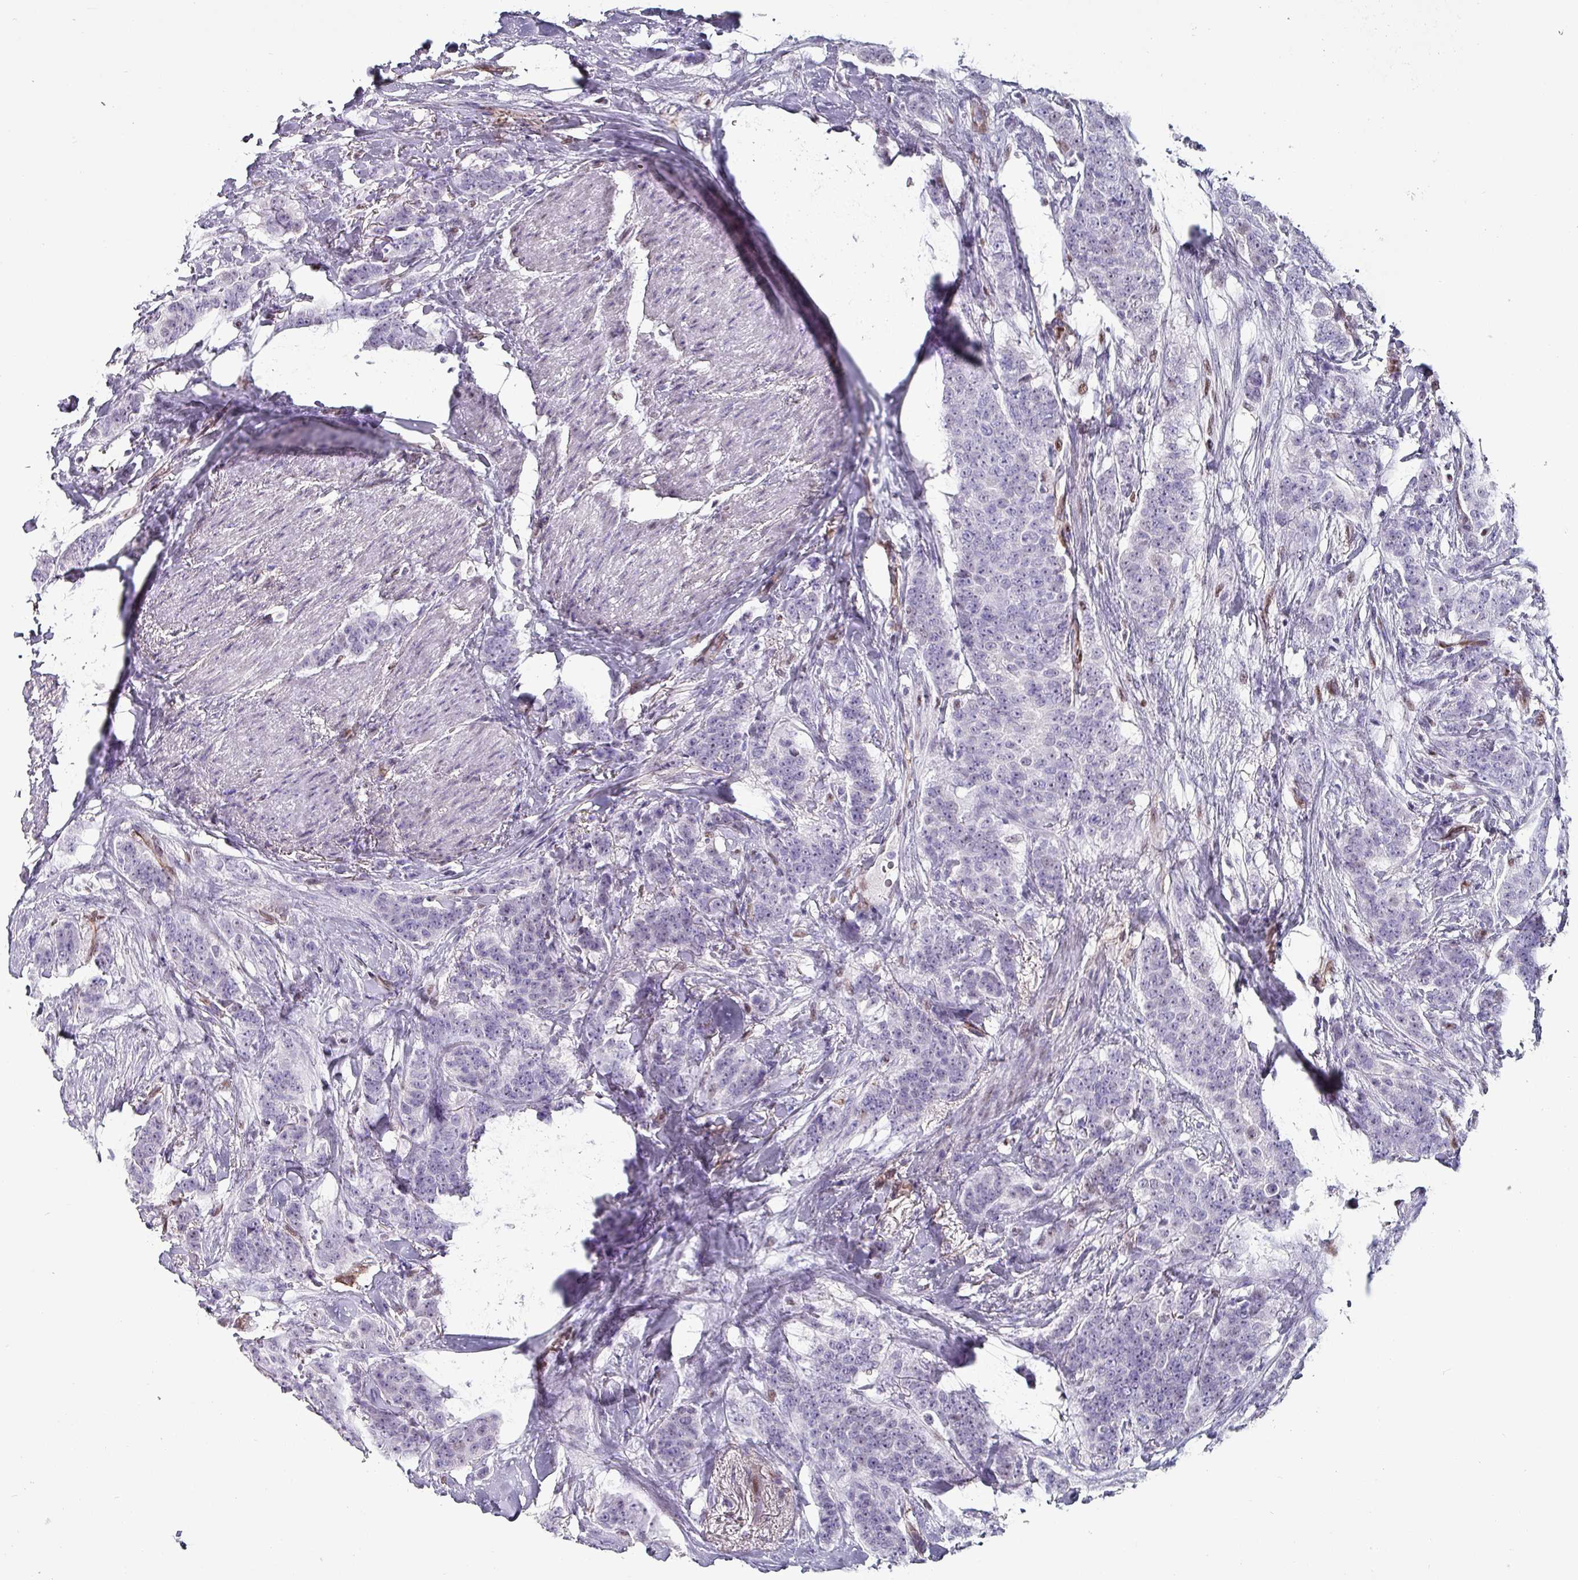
{"staining": {"intensity": "negative", "quantity": "none", "location": "none"}, "tissue": "breast cancer", "cell_type": "Tumor cells", "image_type": "cancer", "snomed": [{"axis": "morphology", "description": "Duct carcinoma"}, {"axis": "topography", "description": "Breast"}], "caption": "Protein analysis of breast invasive ductal carcinoma reveals no significant expression in tumor cells.", "gene": "ZNF816-ZNF321P", "patient": {"sex": "female", "age": 40}}